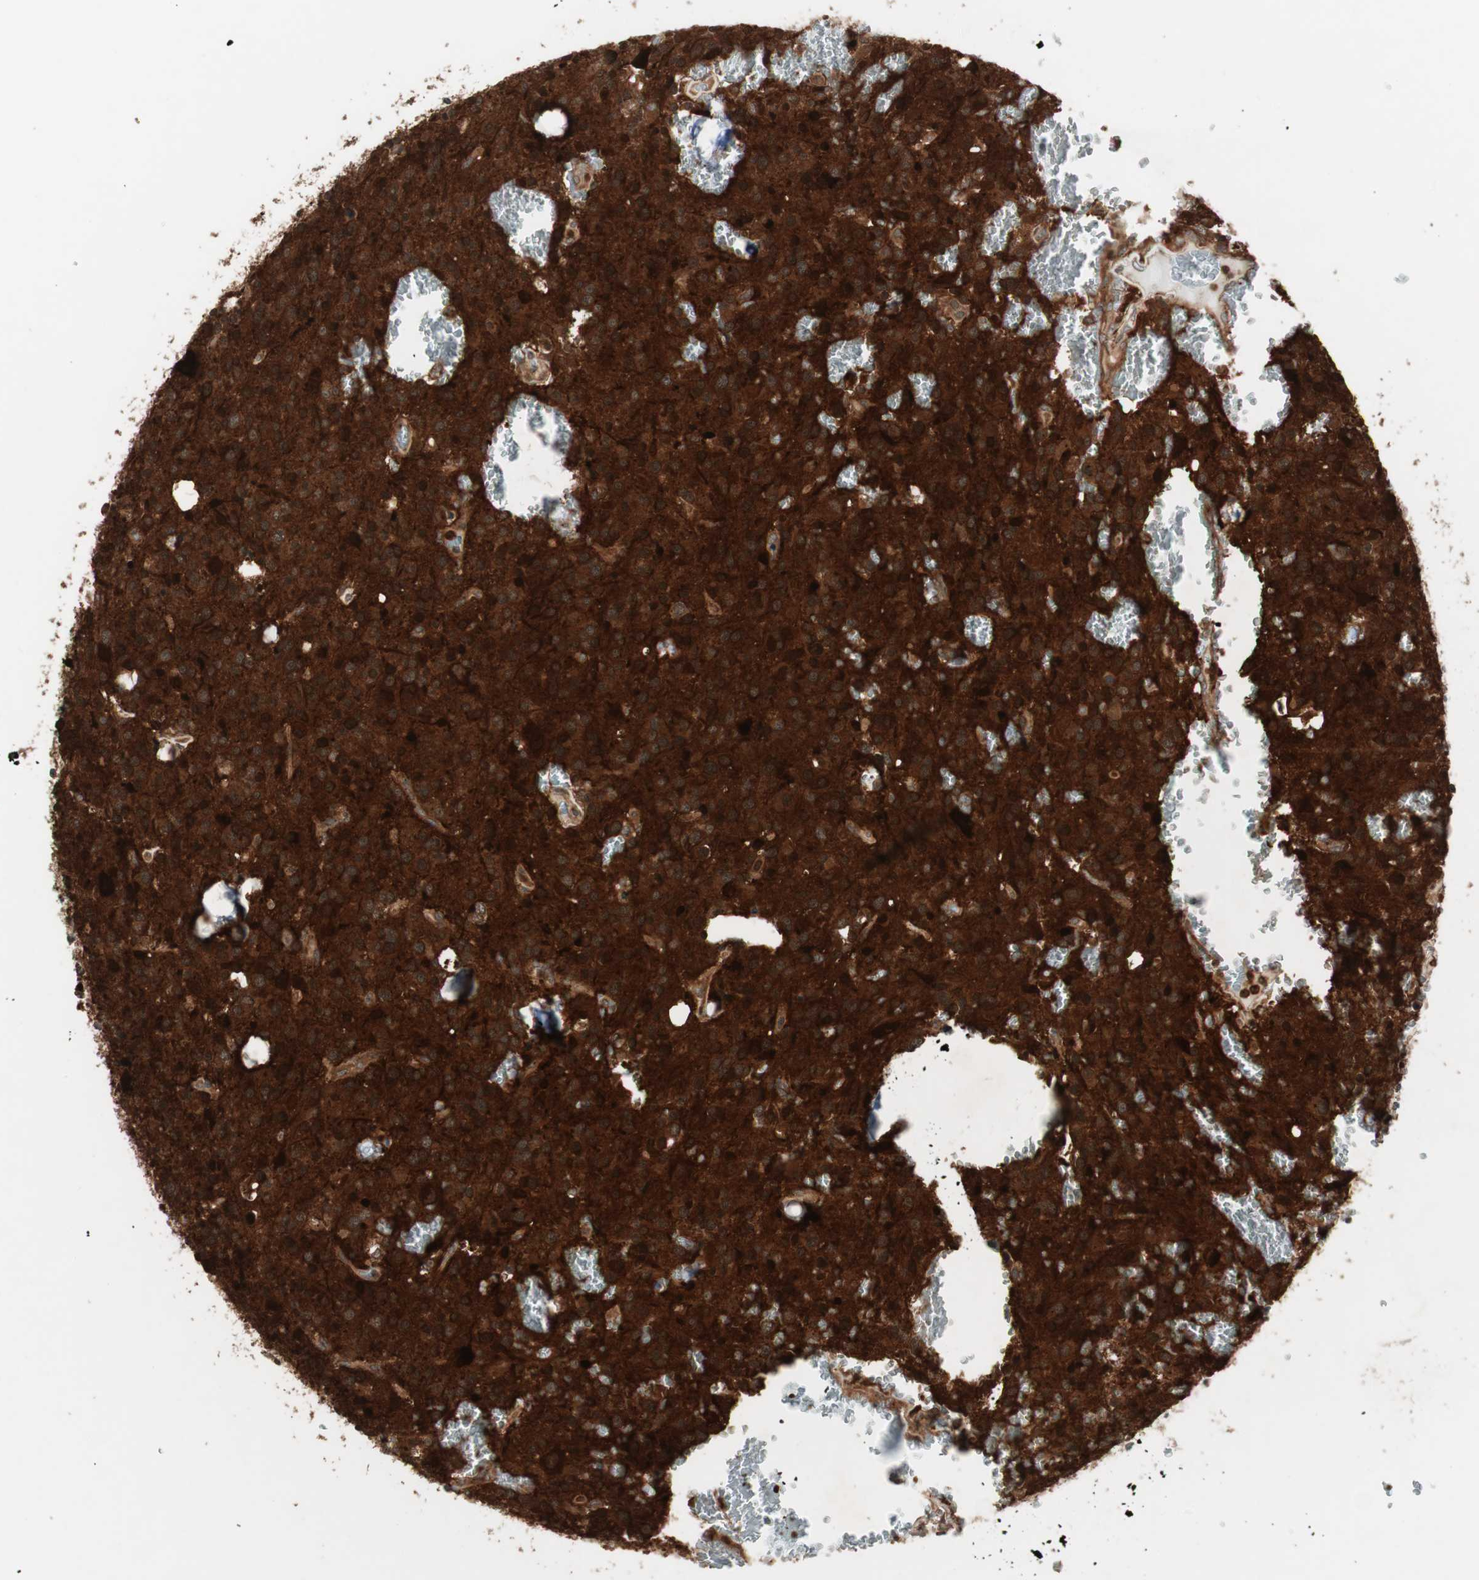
{"staining": {"intensity": "strong", "quantity": ">75%", "location": "cytoplasmic/membranous"}, "tissue": "glioma", "cell_type": "Tumor cells", "image_type": "cancer", "snomed": [{"axis": "morphology", "description": "Glioma, malignant, Low grade"}, {"axis": "topography", "description": "Brain"}], "caption": "High-magnification brightfield microscopy of malignant low-grade glioma stained with DAB (brown) and counterstained with hematoxylin (blue). tumor cells exhibit strong cytoplasmic/membranous positivity is seen in about>75% of cells.", "gene": "PRKG2", "patient": {"sex": "male", "age": 58}}